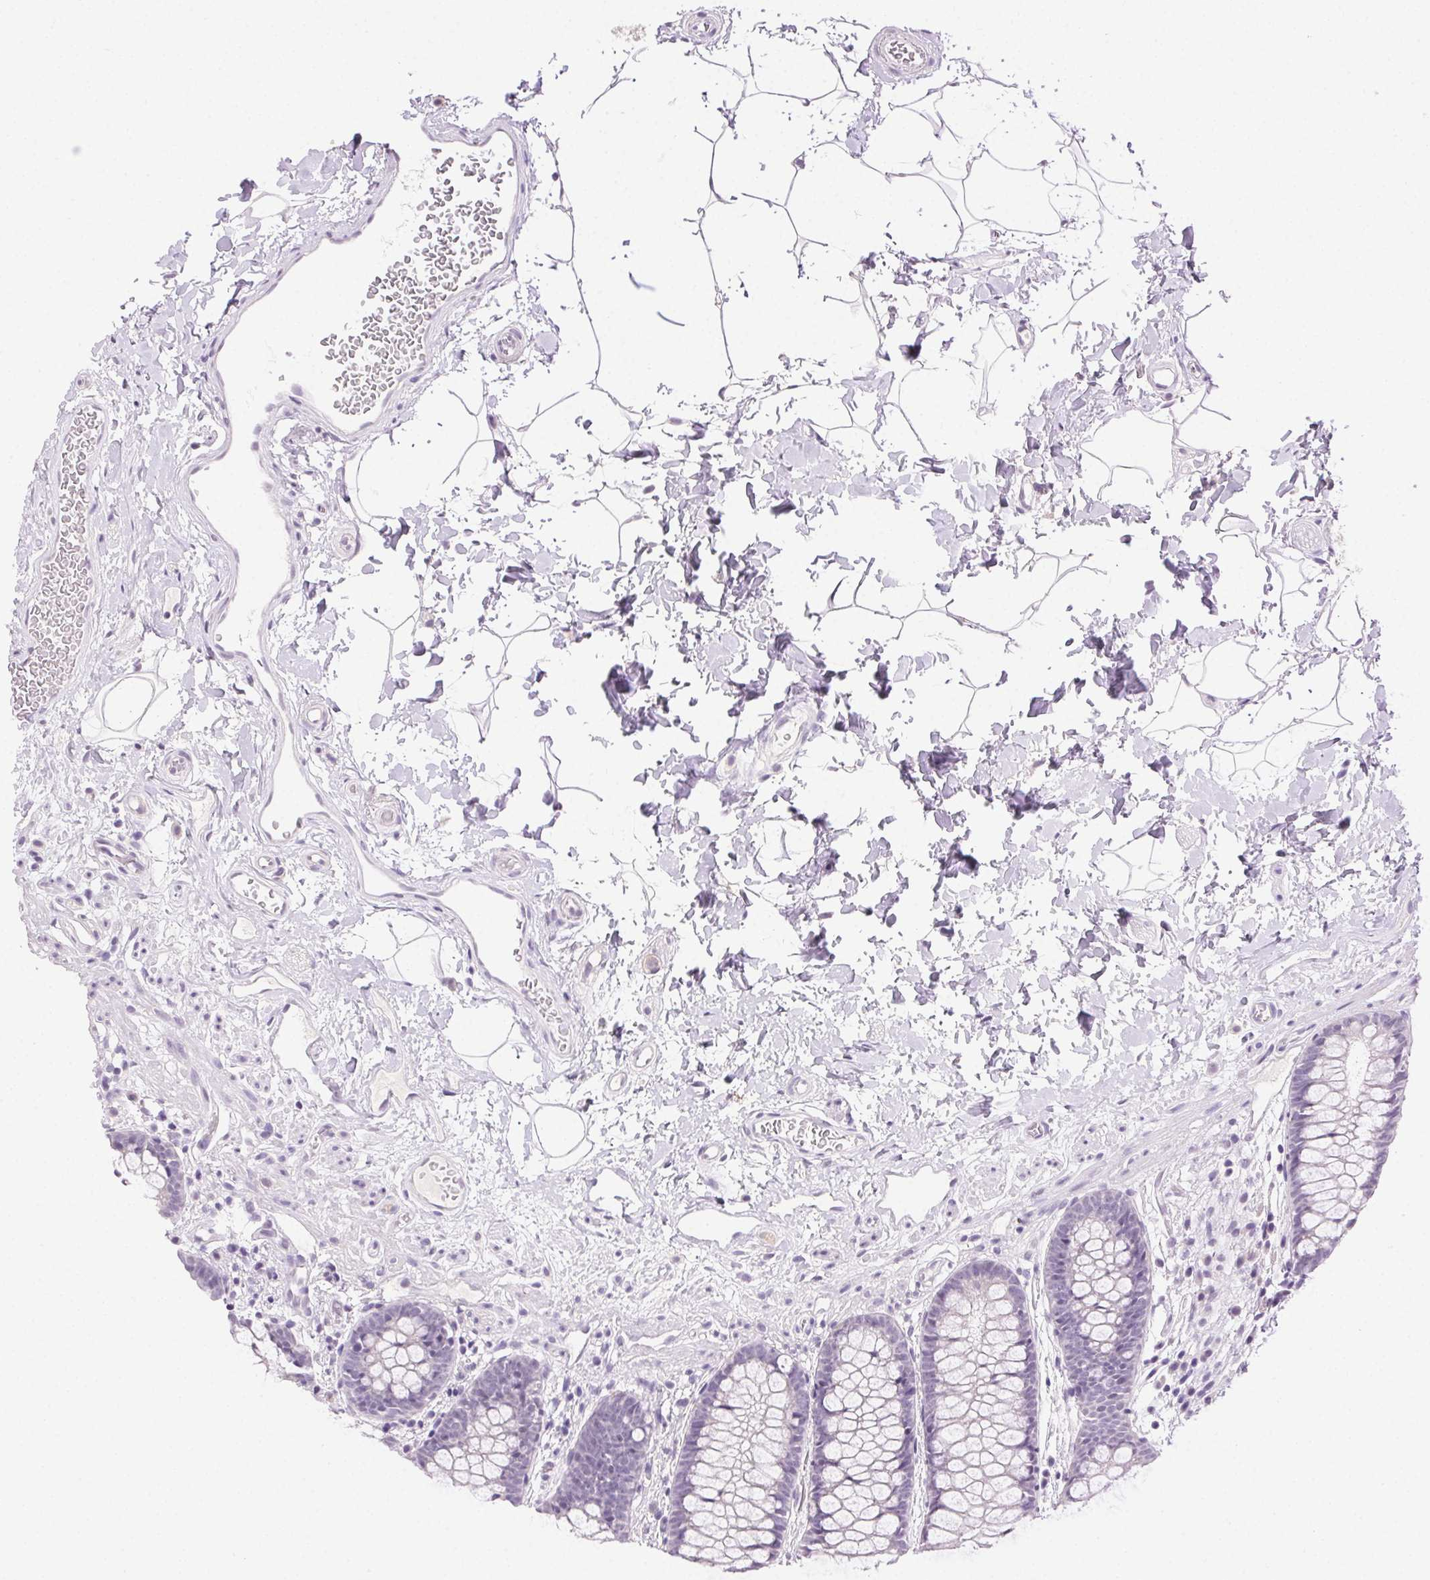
{"staining": {"intensity": "negative", "quantity": "none", "location": "none"}, "tissue": "rectum", "cell_type": "Glandular cells", "image_type": "normal", "snomed": [{"axis": "morphology", "description": "Normal tissue, NOS"}, {"axis": "topography", "description": "Rectum"}], "caption": "Histopathology image shows no significant protein positivity in glandular cells of benign rectum. (IHC, brightfield microscopy, high magnification).", "gene": "CLDN10", "patient": {"sex": "female", "age": 62}}